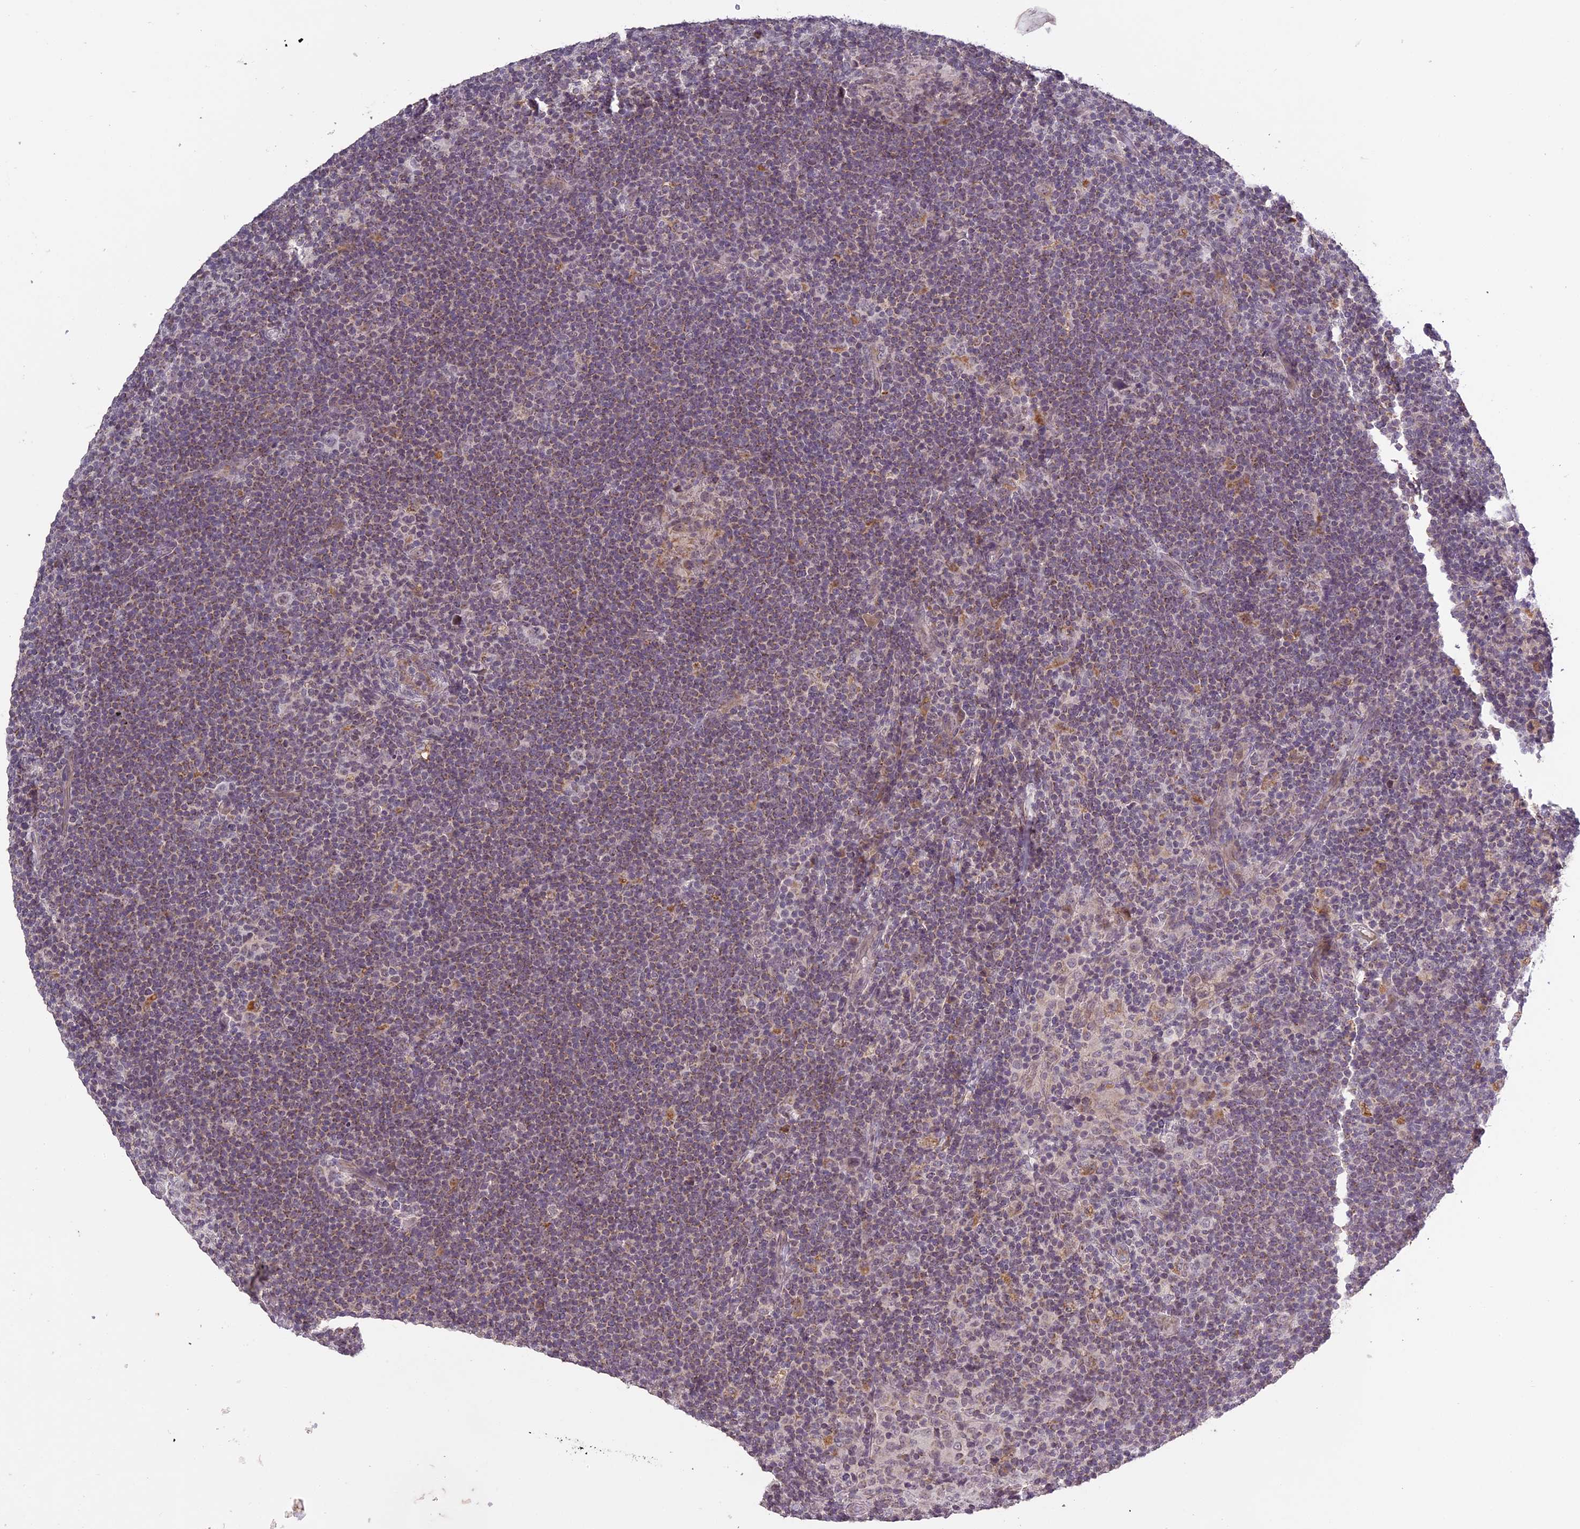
{"staining": {"intensity": "weak", "quantity": "25%-75%", "location": "nuclear"}, "tissue": "lymphoma", "cell_type": "Tumor cells", "image_type": "cancer", "snomed": [{"axis": "morphology", "description": "Hodgkin's disease, NOS"}, {"axis": "topography", "description": "Lymph node"}], "caption": "IHC of human Hodgkin's disease displays low levels of weak nuclear staining in approximately 25%-75% of tumor cells.", "gene": "ERG28", "patient": {"sex": "female", "age": 57}}